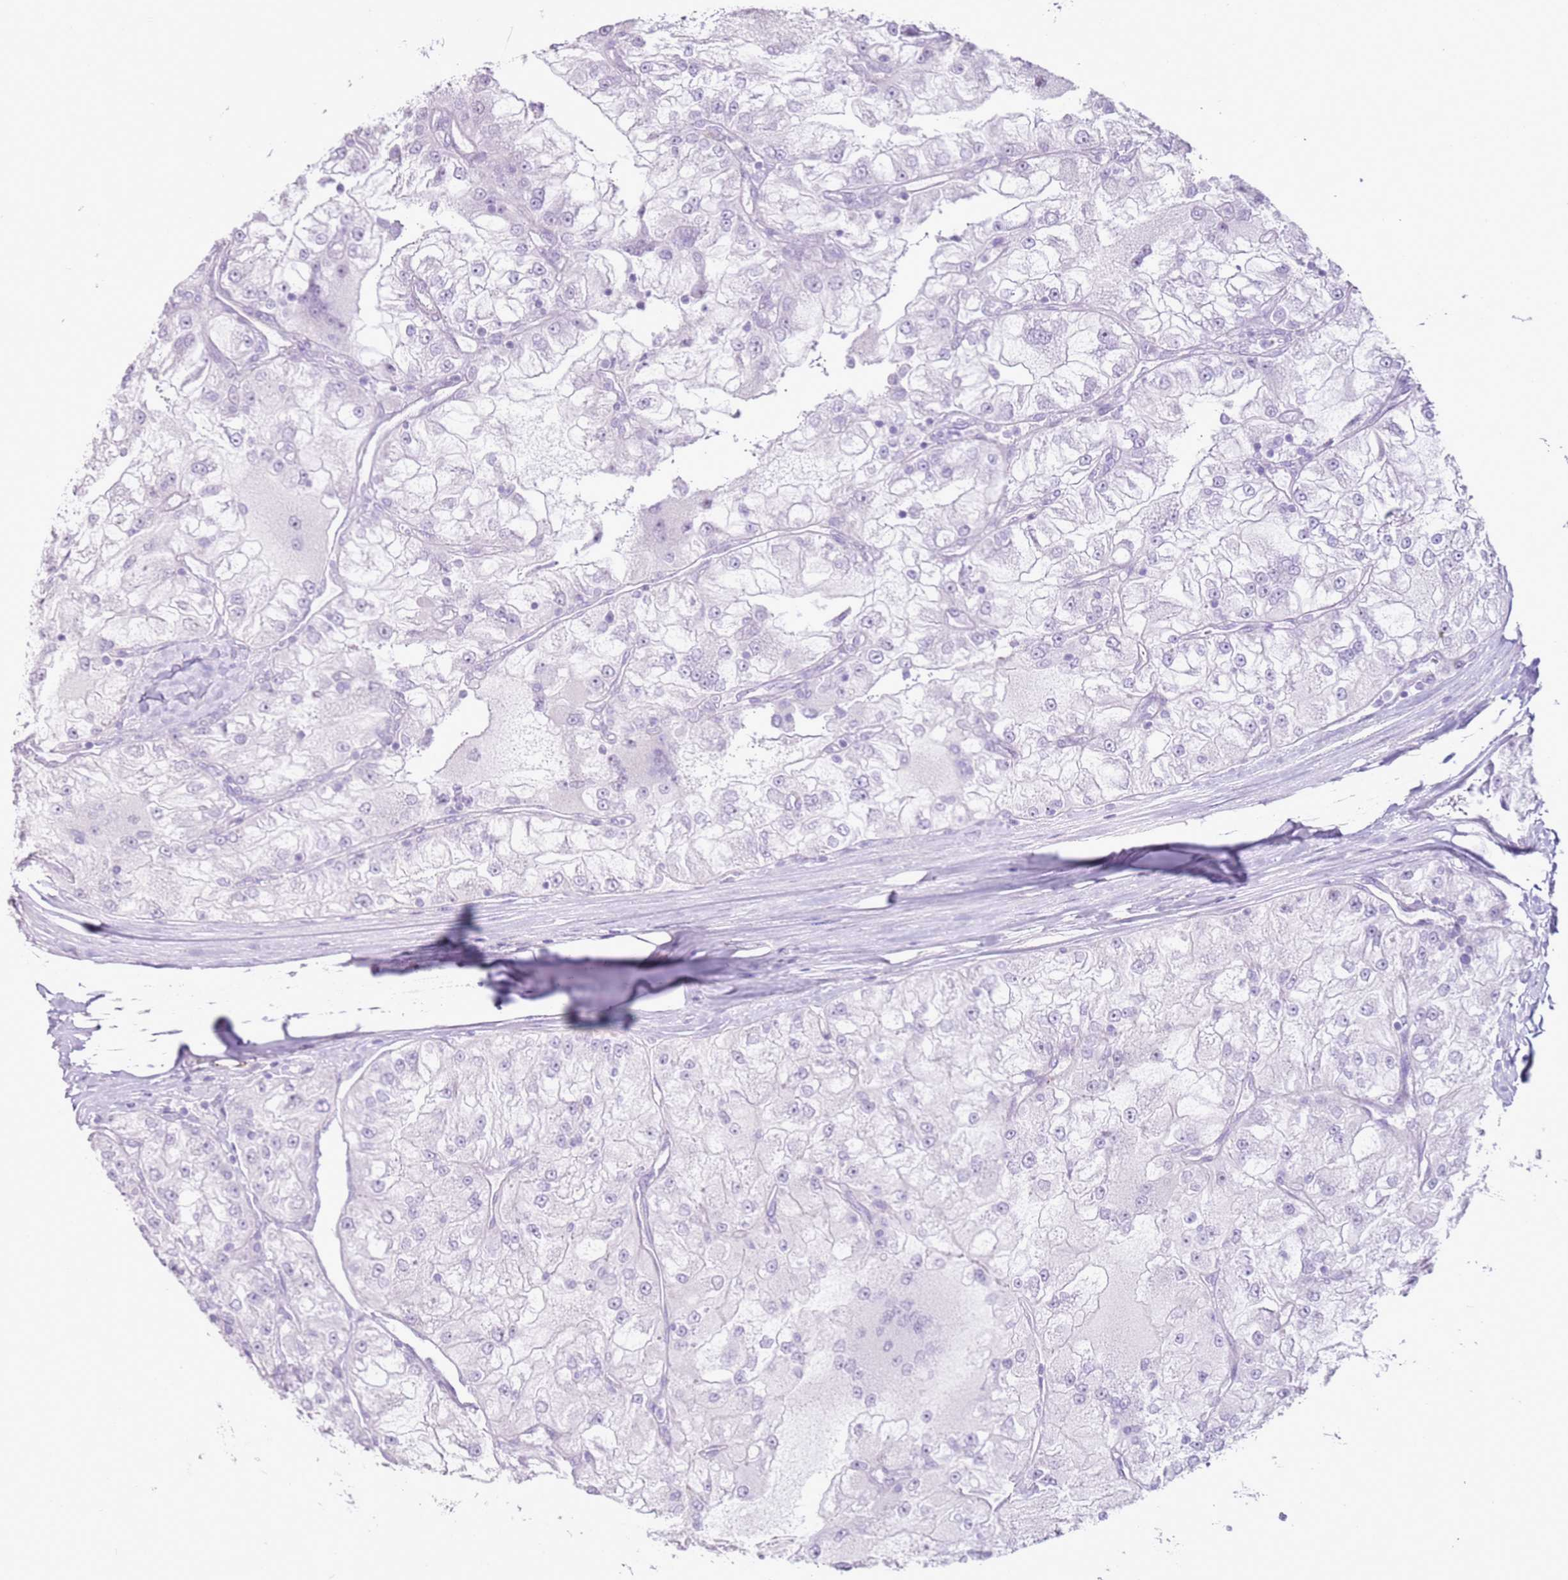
{"staining": {"intensity": "negative", "quantity": "none", "location": "none"}, "tissue": "renal cancer", "cell_type": "Tumor cells", "image_type": "cancer", "snomed": [{"axis": "morphology", "description": "Adenocarcinoma, NOS"}, {"axis": "topography", "description": "Kidney"}], "caption": "DAB (3,3'-diaminobenzidine) immunohistochemical staining of renal cancer displays no significant staining in tumor cells.", "gene": "ZNF239", "patient": {"sex": "female", "age": 72}}